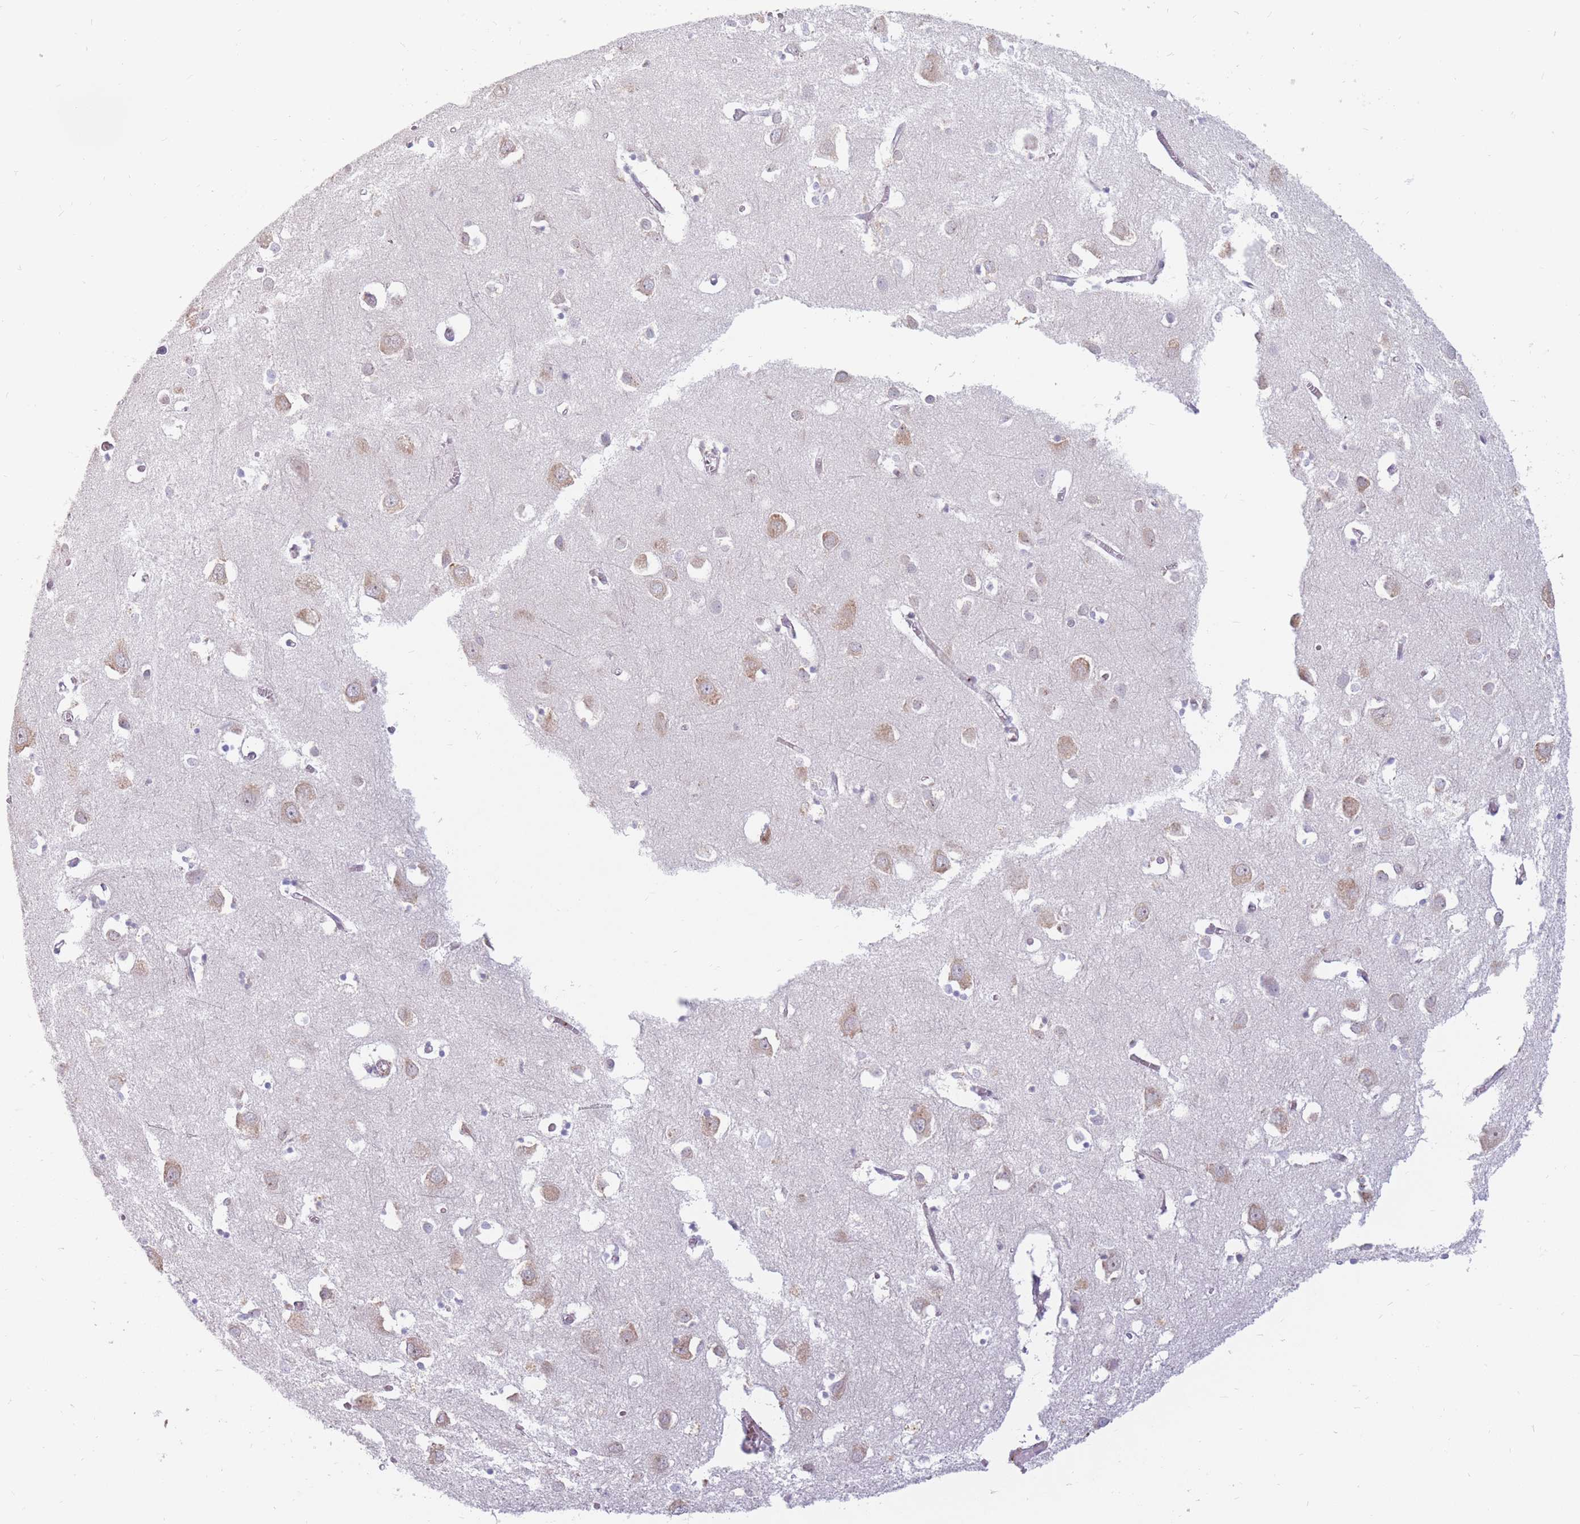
{"staining": {"intensity": "negative", "quantity": "none", "location": "none"}, "tissue": "cerebral cortex", "cell_type": "Endothelial cells", "image_type": "normal", "snomed": [{"axis": "morphology", "description": "Normal tissue, NOS"}, {"axis": "topography", "description": "Cerebral cortex"}], "caption": "An immunohistochemistry micrograph of benign cerebral cortex is shown. There is no staining in endothelial cells of cerebral cortex.", "gene": "PTGDR", "patient": {"sex": "male", "age": 70}}